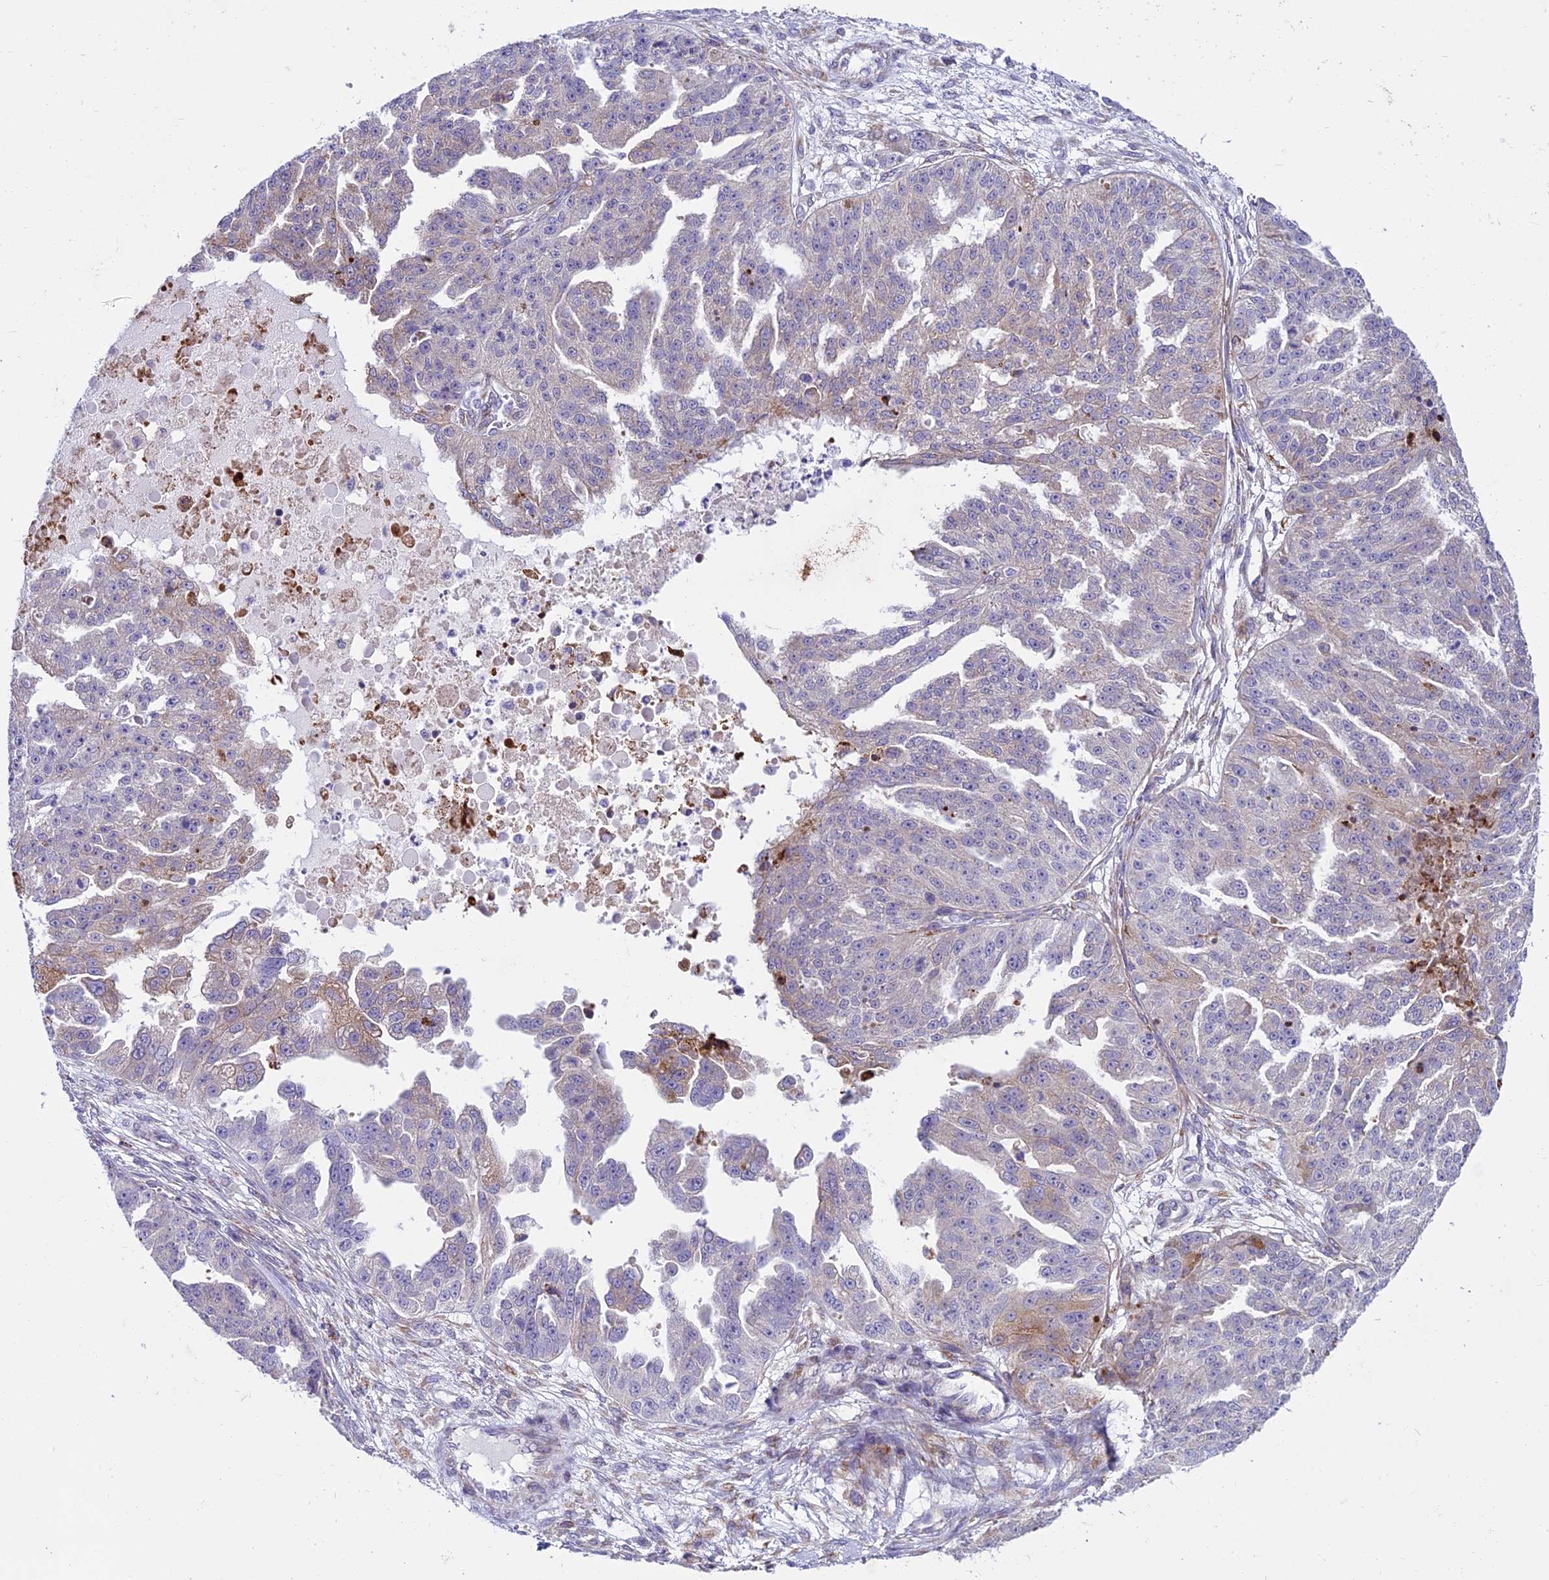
{"staining": {"intensity": "weak", "quantity": "<25%", "location": "cytoplasmic/membranous"}, "tissue": "ovarian cancer", "cell_type": "Tumor cells", "image_type": "cancer", "snomed": [{"axis": "morphology", "description": "Cystadenocarcinoma, serous, NOS"}, {"axis": "topography", "description": "Ovary"}], "caption": "Human serous cystadenocarcinoma (ovarian) stained for a protein using IHC displays no expression in tumor cells.", "gene": "NEURL2", "patient": {"sex": "female", "age": 58}}